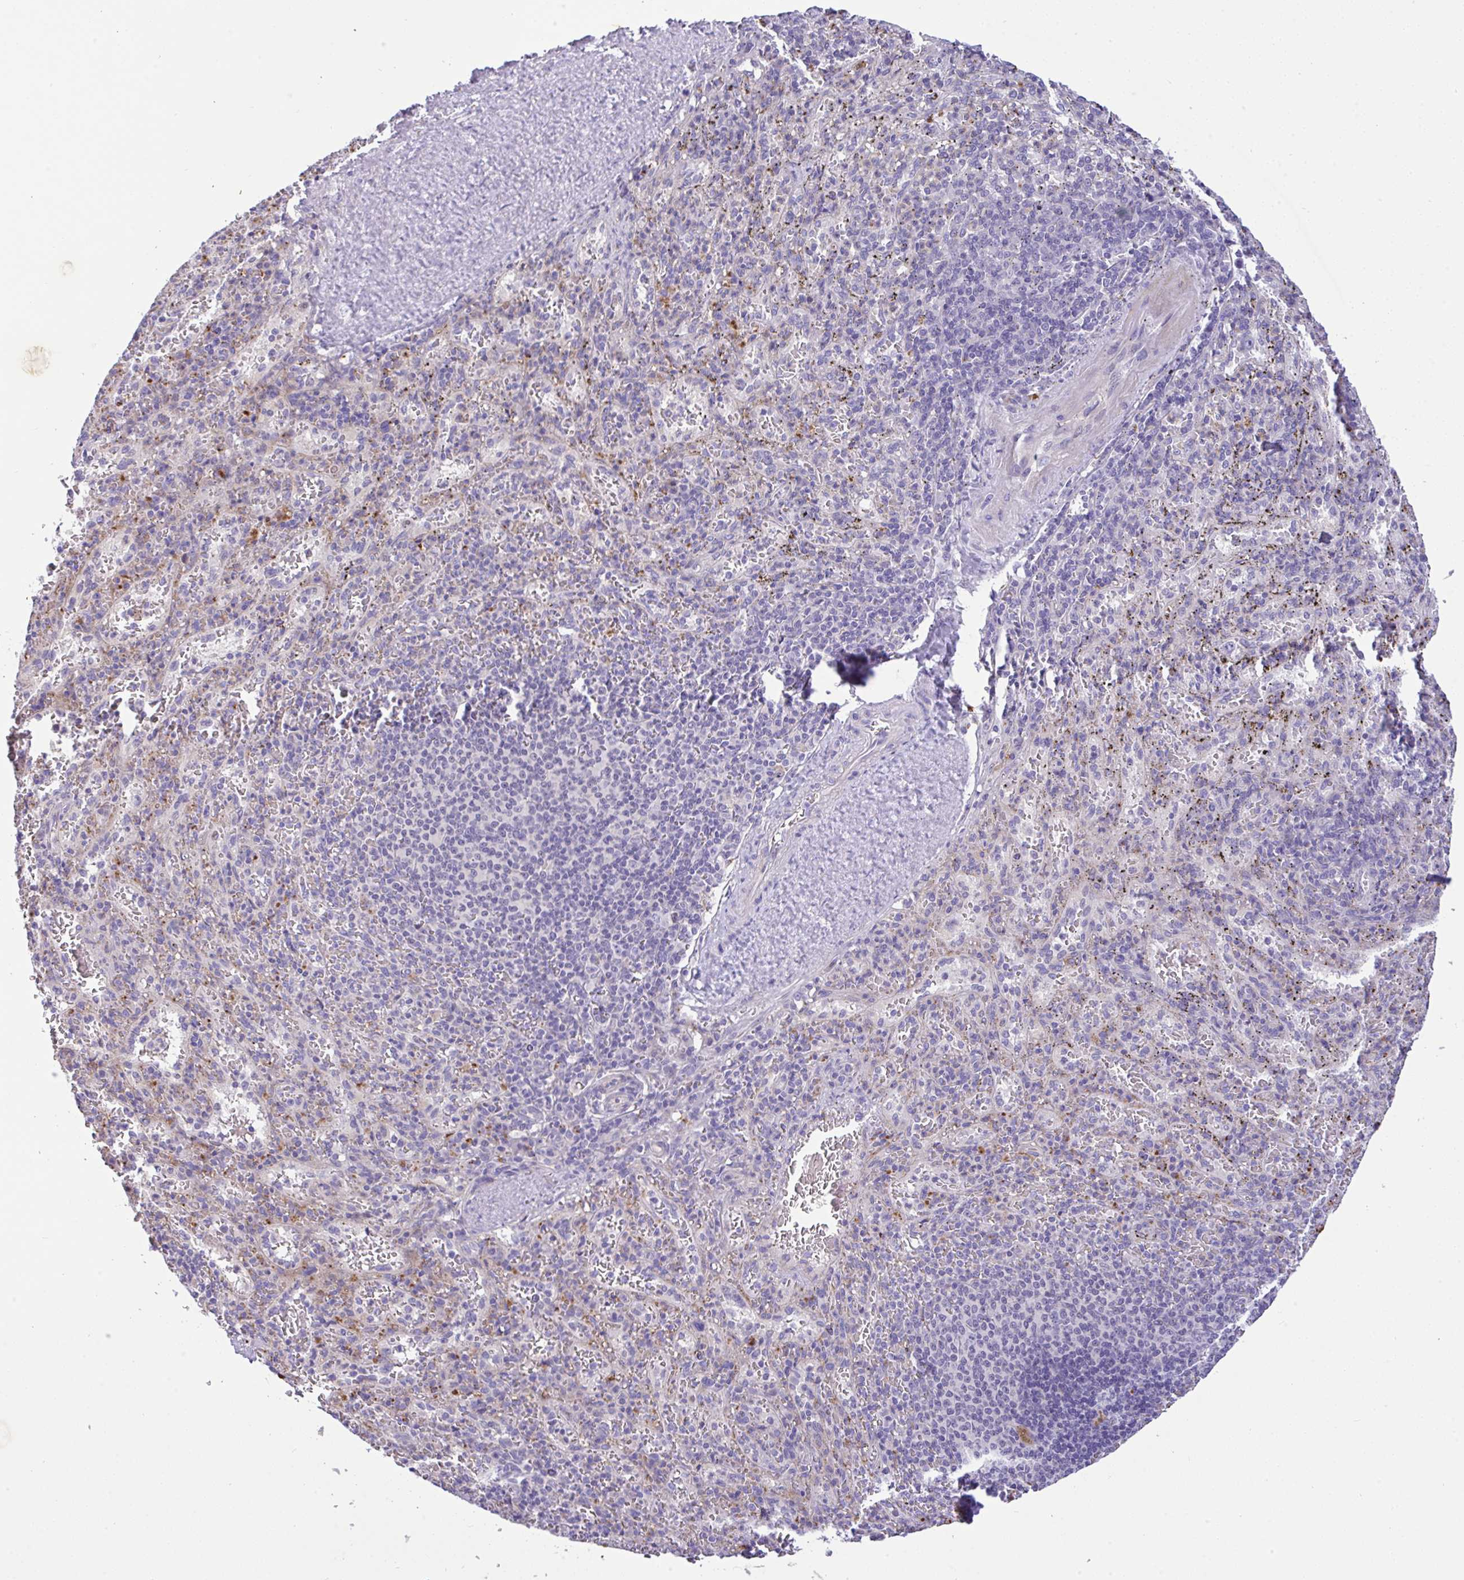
{"staining": {"intensity": "moderate", "quantity": "<25%", "location": "cytoplasmic/membranous"}, "tissue": "spleen", "cell_type": "Cells in red pulp", "image_type": "normal", "snomed": [{"axis": "morphology", "description": "Normal tissue, NOS"}, {"axis": "topography", "description": "Spleen"}], "caption": "Spleen stained for a protein (brown) displays moderate cytoplasmic/membranous positive expression in approximately <25% of cells in red pulp.", "gene": "EPN3", "patient": {"sex": "male", "age": 57}}